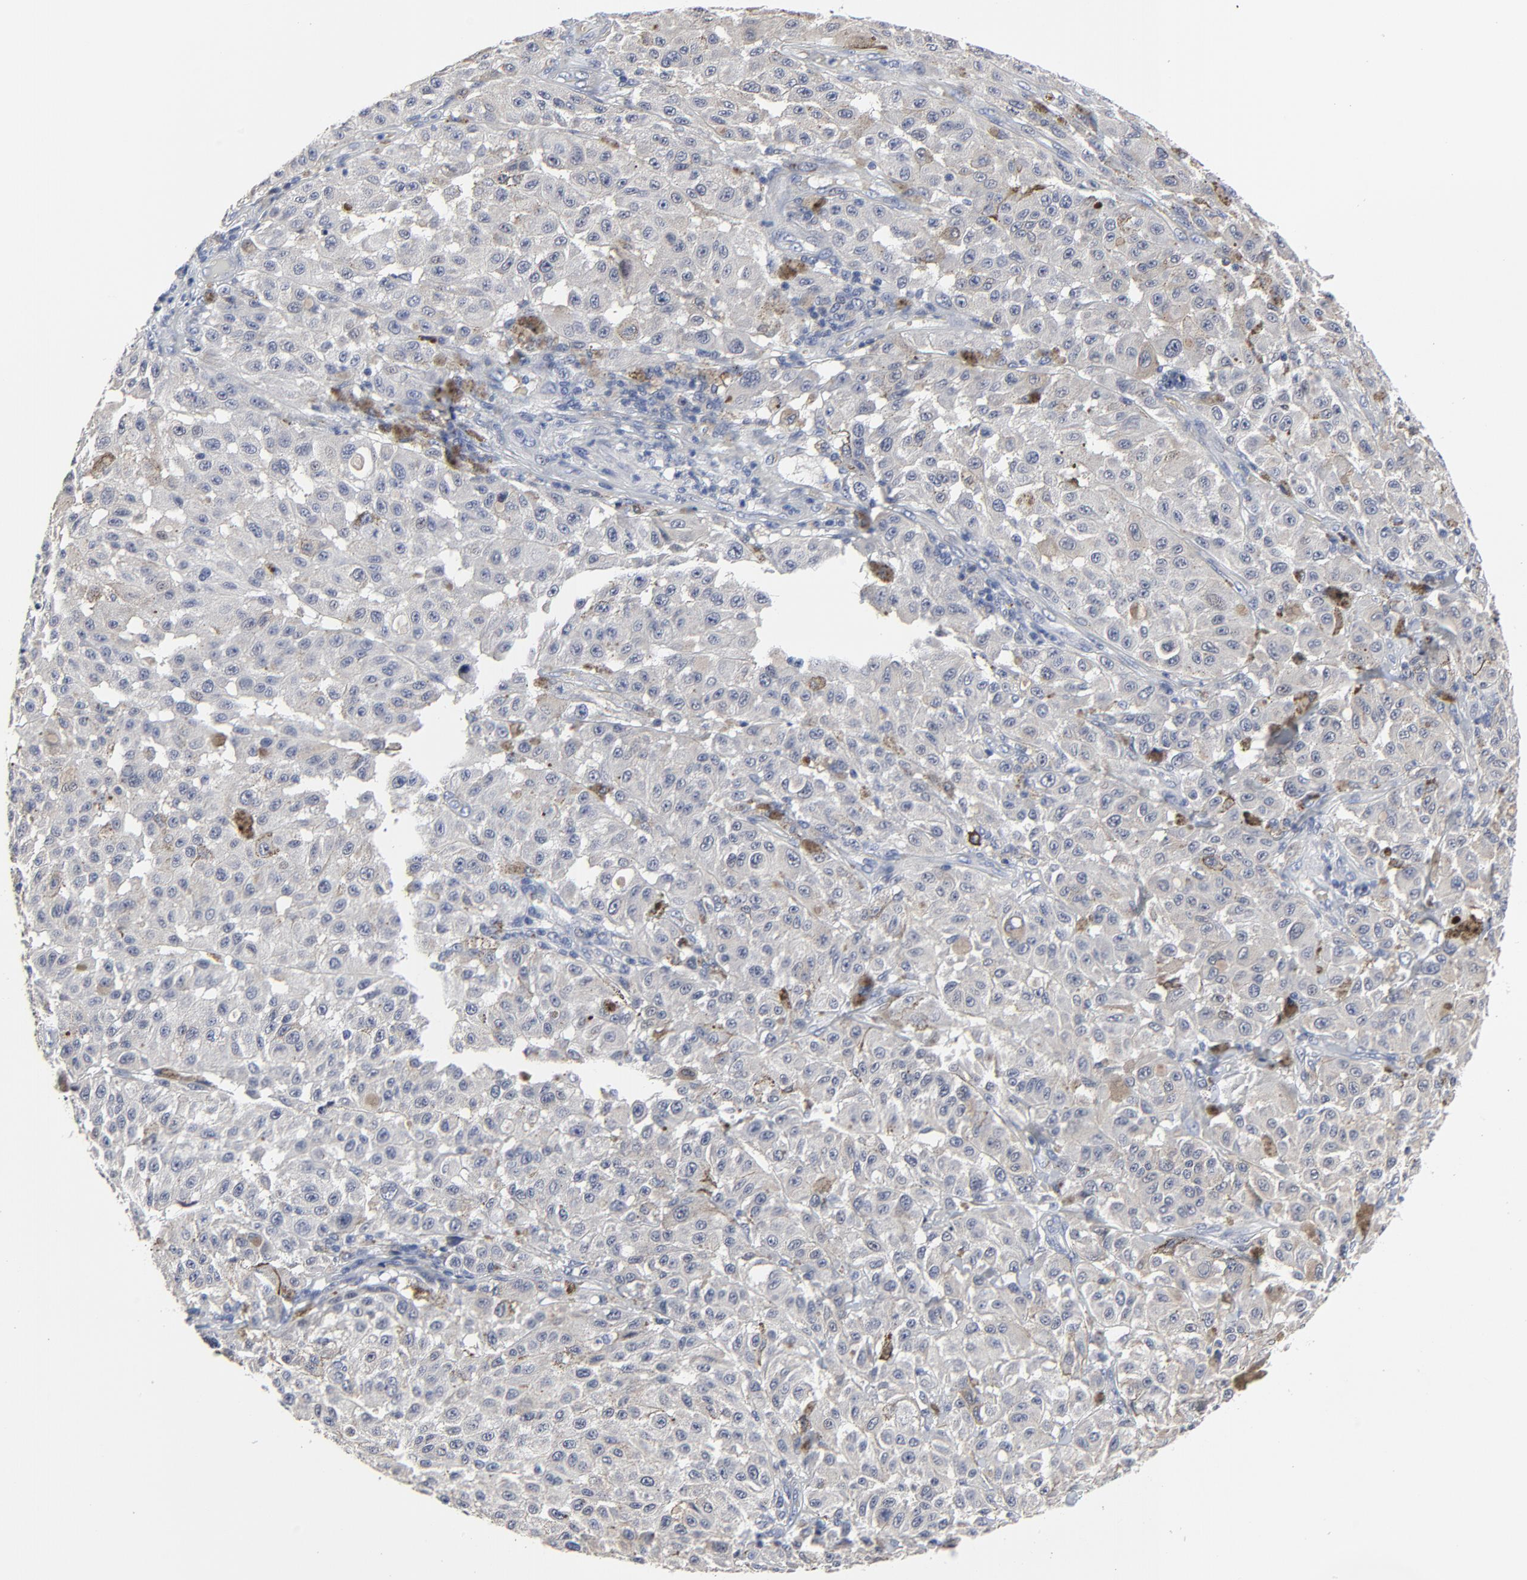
{"staining": {"intensity": "negative", "quantity": "none", "location": "none"}, "tissue": "melanoma", "cell_type": "Tumor cells", "image_type": "cancer", "snomed": [{"axis": "morphology", "description": "Malignant melanoma, NOS"}, {"axis": "topography", "description": "Skin"}], "caption": "An immunohistochemistry histopathology image of malignant melanoma is shown. There is no staining in tumor cells of malignant melanoma.", "gene": "LNX1", "patient": {"sex": "female", "age": 64}}